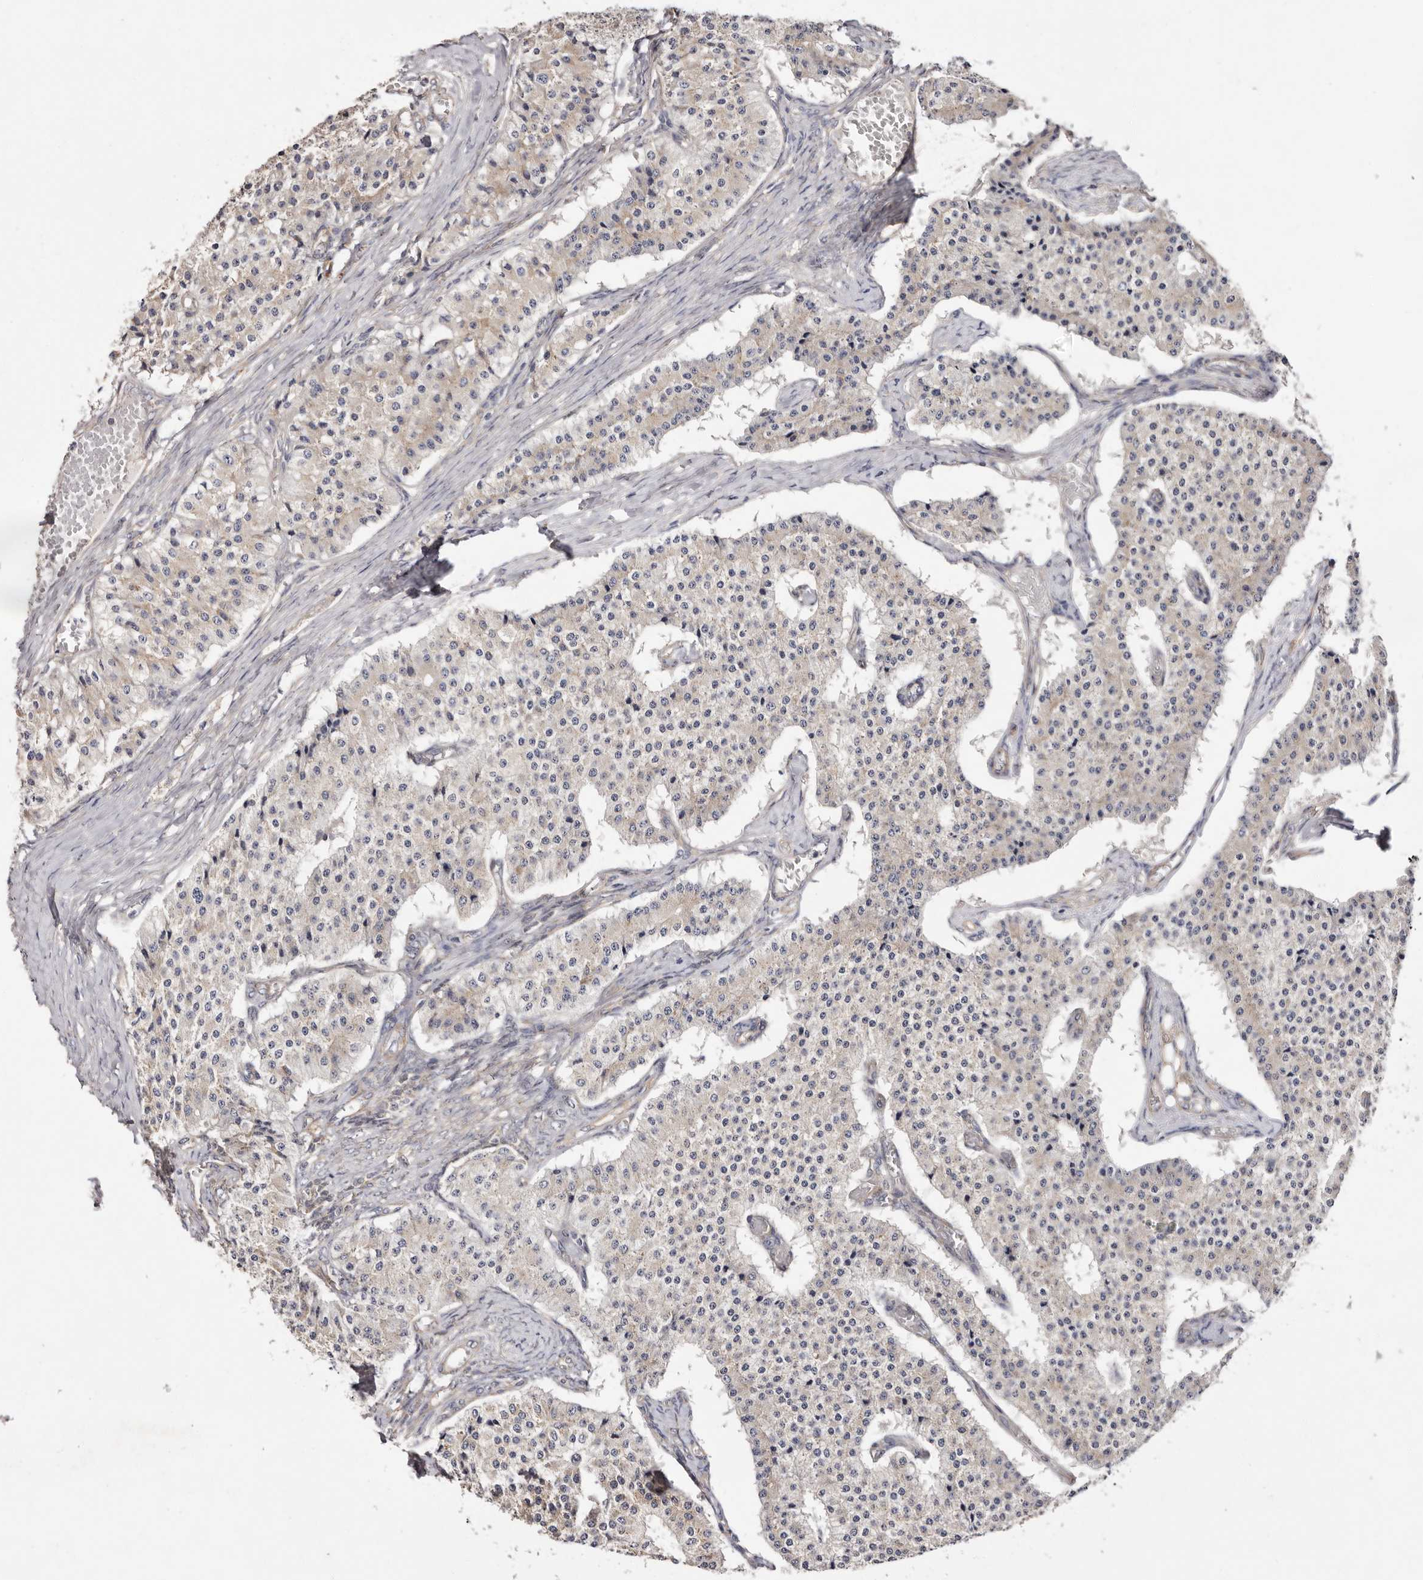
{"staining": {"intensity": "negative", "quantity": "none", "location": "none"}, "tissue": "carcinoid", "cell_type": "Tumor cells", "image_type": "cancer", "snomed": [{"axis": "morphology", "description": "Carcinoid, malignant, NOS"}, {"axis": "topography", "description": "Colon"}], "caption": "Image shows no significant protein positivity in tumor cells of malignant carcinoid.", "gene": "FAM167B", "patient": {"sex": "female", "age": 52}}